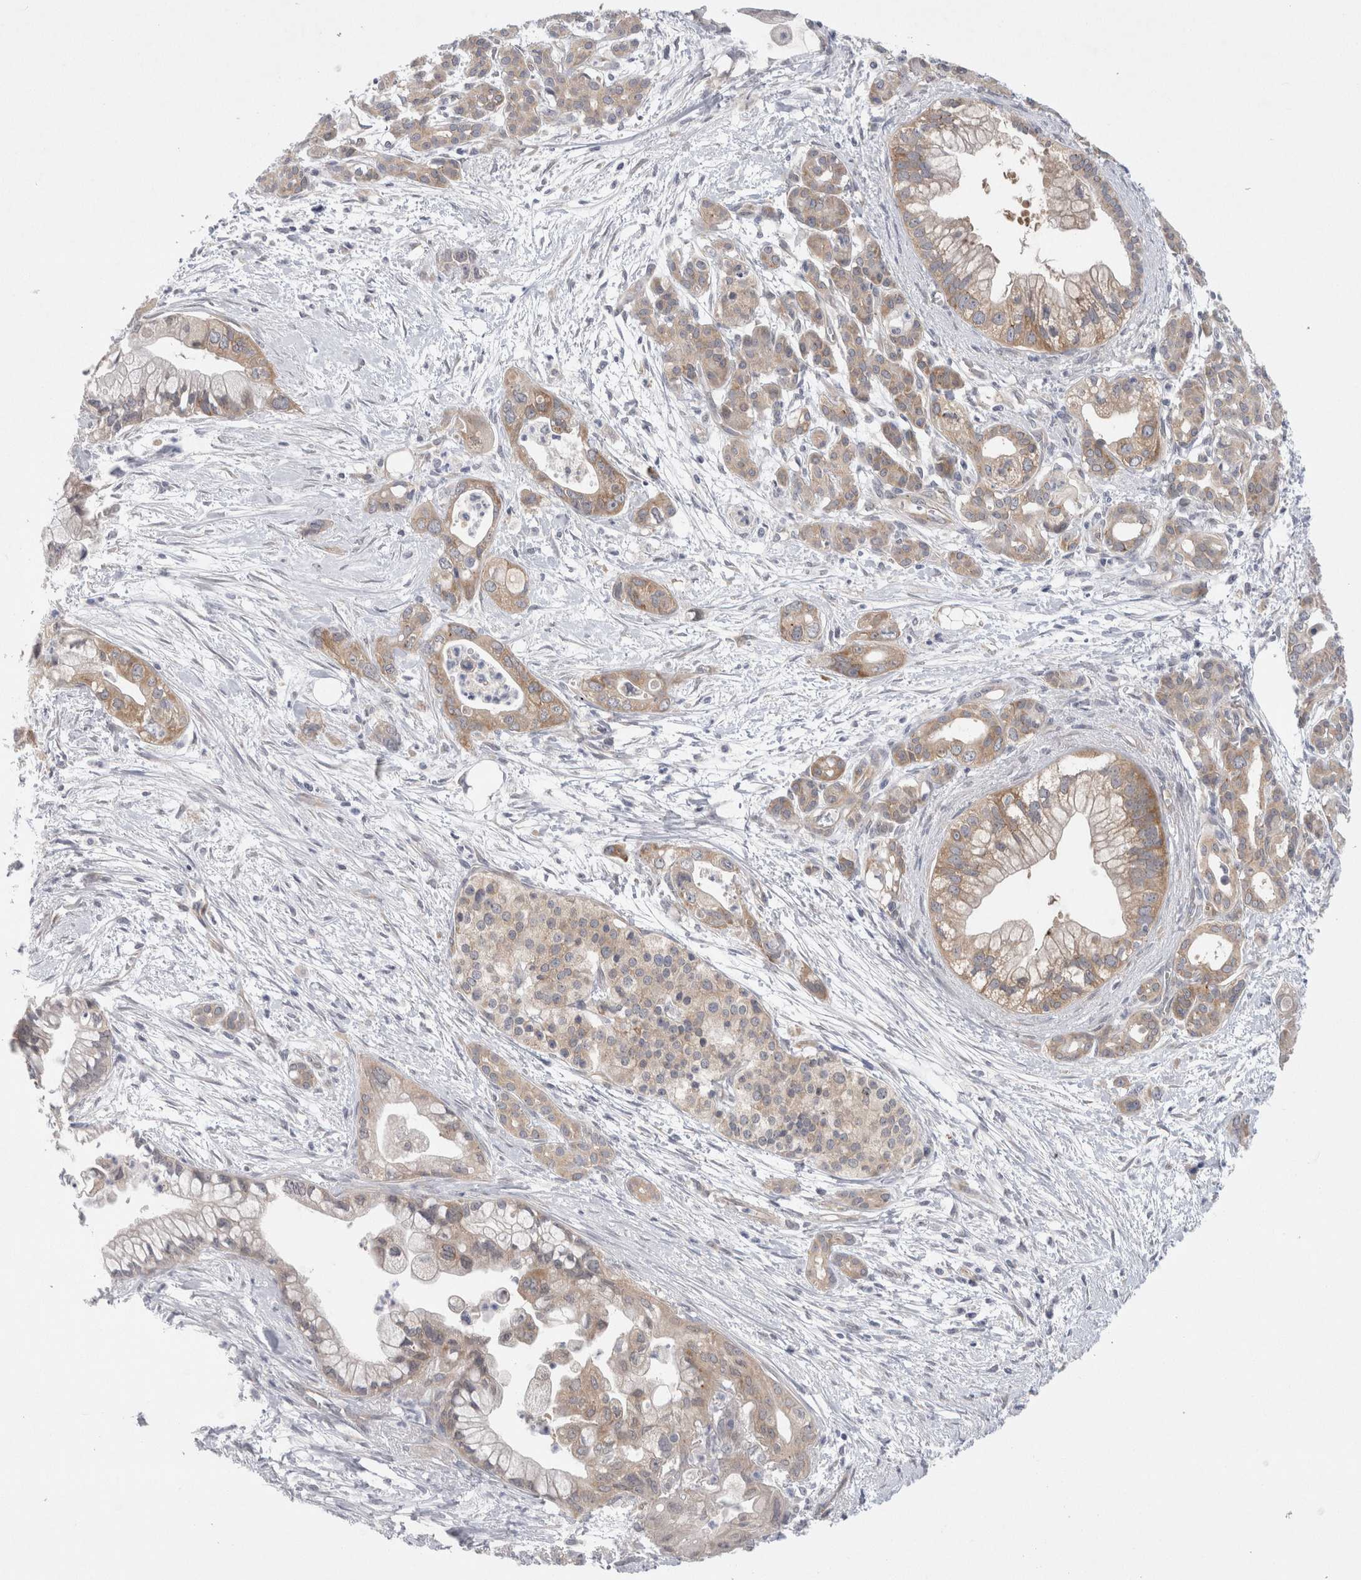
{"staining": {"intensity": "weak", "quantity": ">75%", "location": "cytoplasmic/membranous"}, "tissue": "pancreatic cancer", "cell_type": "Tumor cells", "image_type": "cancer", "snomed": [{"axis": "morphology", "description": "Adenocarcinoma, NOS"}, {"axis": "topography", "description": "Pancreas"}], "caption": "A micrograph showing weak cytoplasmic/membranous staining in about >75% of tumor cells in pancreatic cancer (adenocarcinoma), as visualized by brown immunohistochemical staining.", "gene": "WIPF2", "patient": {"sex": "male", "age": 70}}